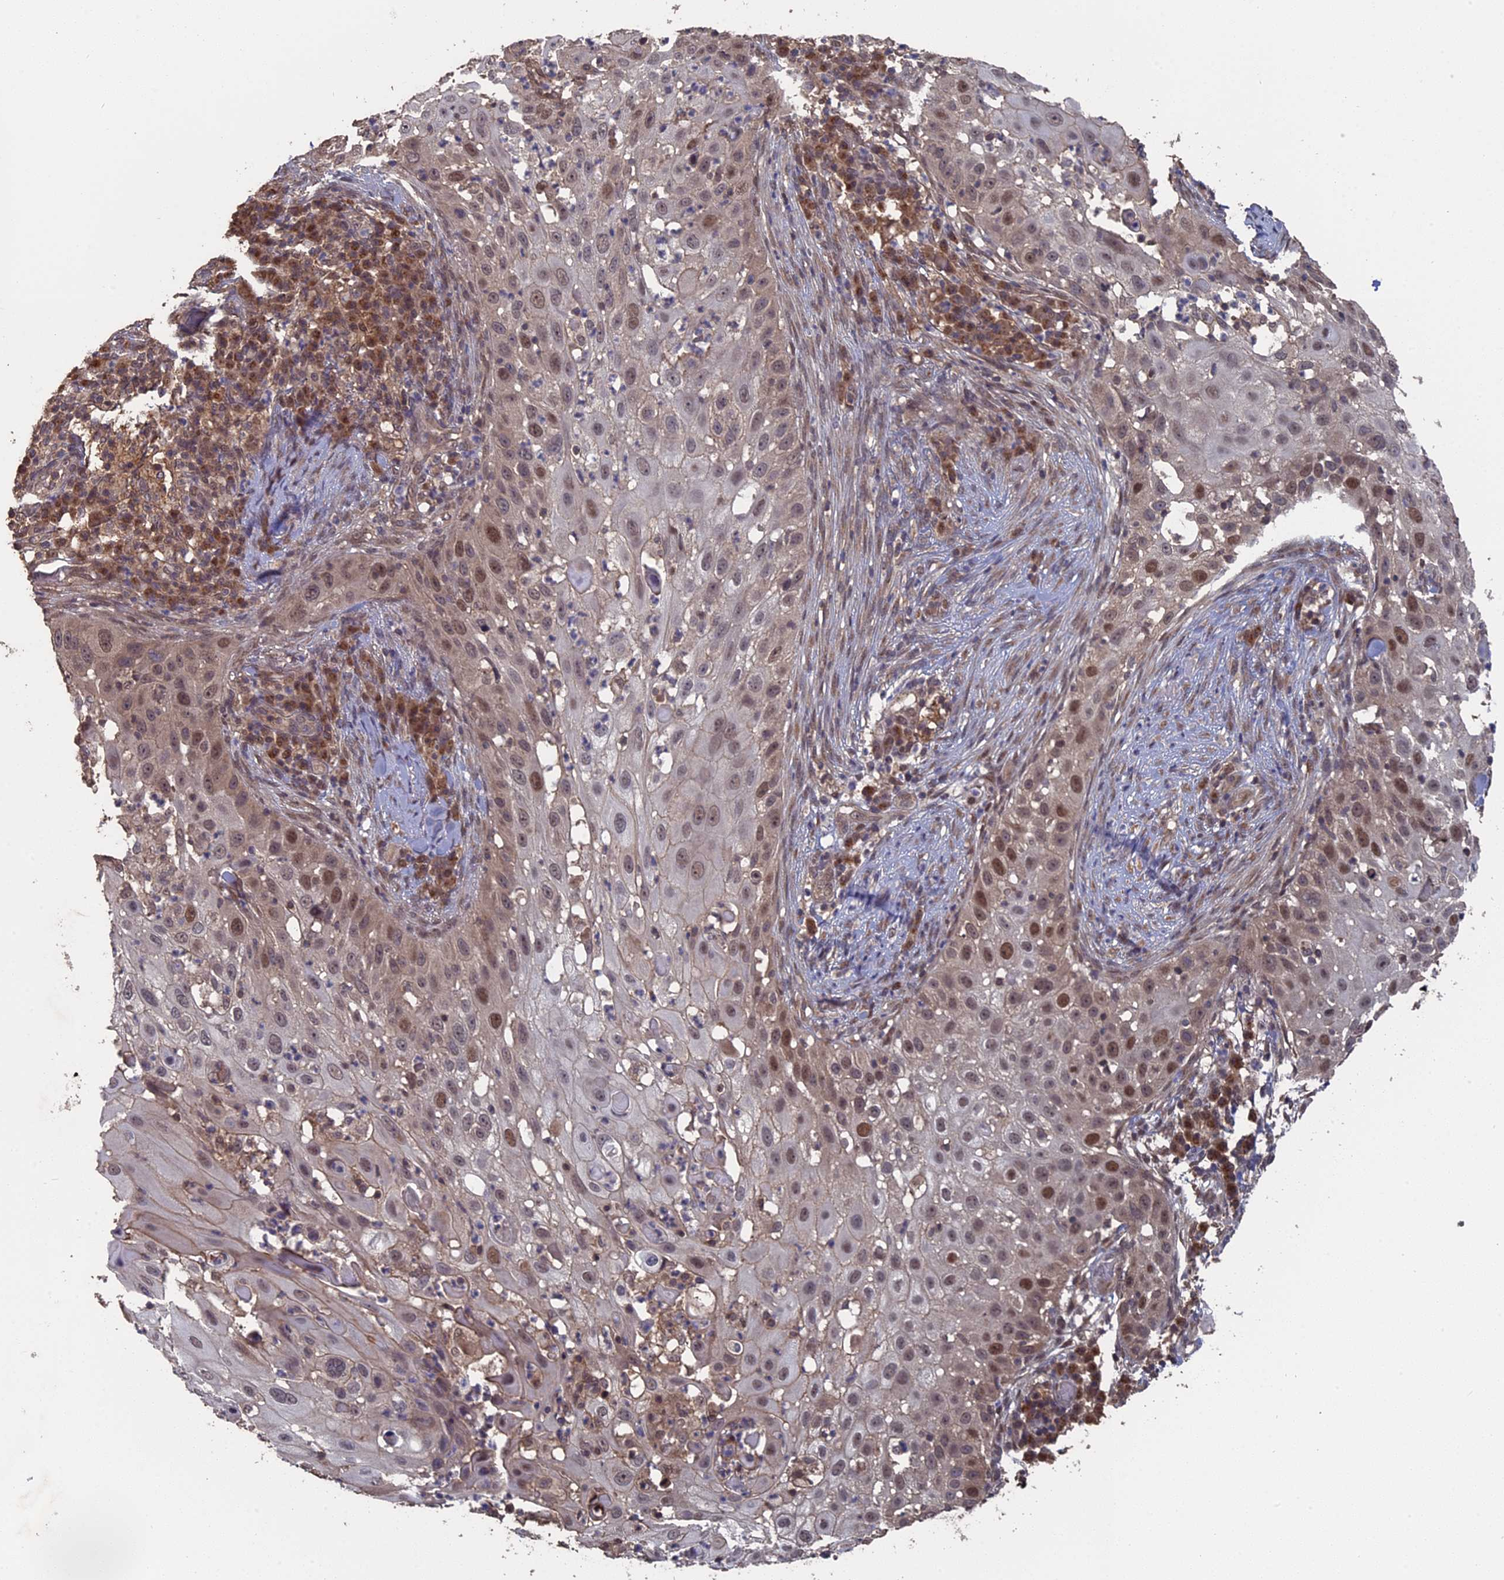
{"staining": {"intensity": "moderate", "quantity": "<25%", "location": "nuclear"}, "tissue": "skin cancer", "cell_type": "Tumor cells", "image_type": "cancer", "snomed": [{"axis": "morphology", "description": "Squamous cell carcinoma, NOS"}, {"axis": "topography", "description": "Skin"}], "caption": "Approximately <25% of tumor cells in squamous cell carcinoma (skin) demonstrate moderate nuclear protein positivity as visualized by brown immunohistochemical staining.", "gene": "MYBL2", "patient": {"sex": "female", "age": 44}}